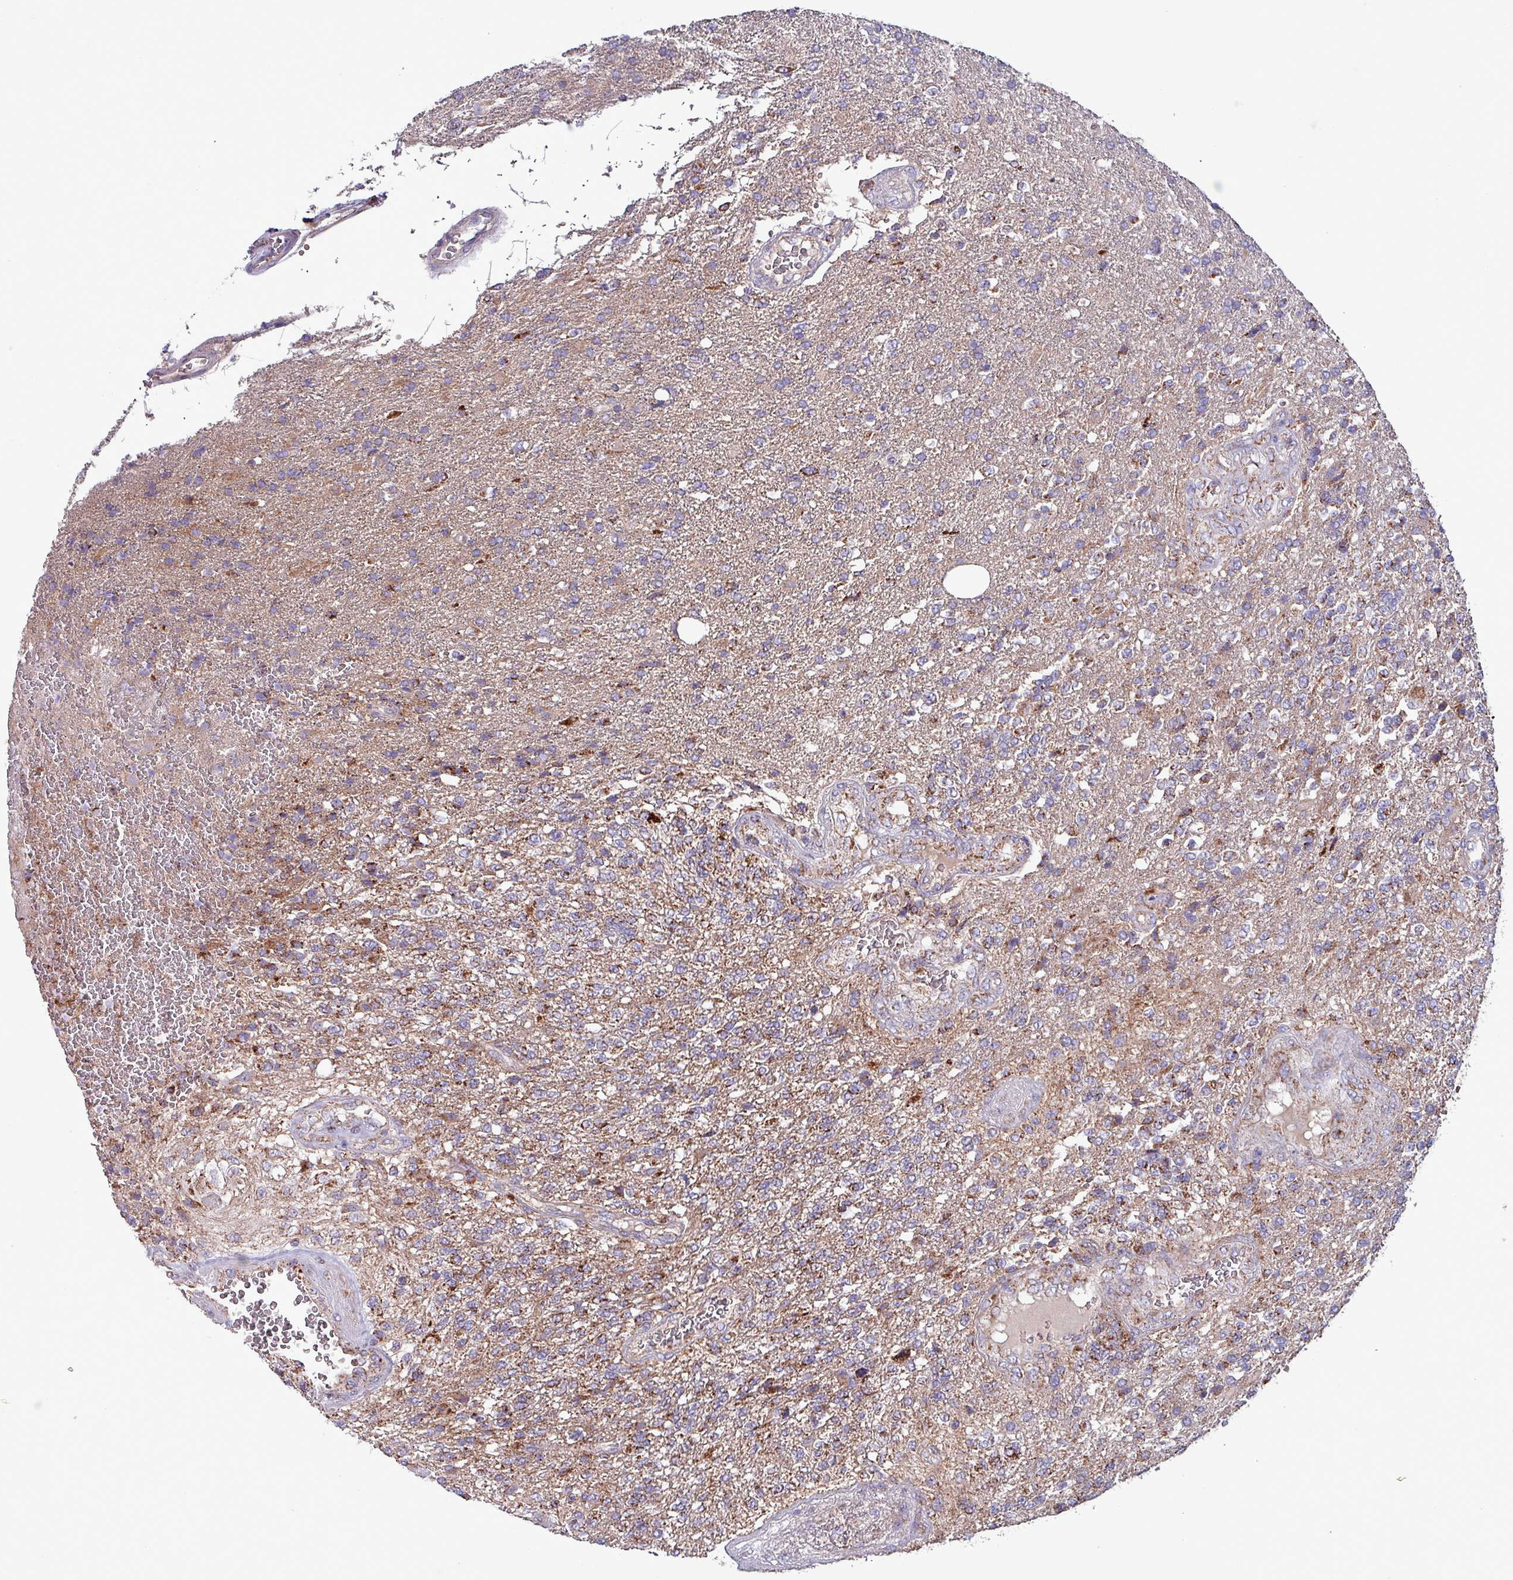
{"staining": {"intensity": "moderate", "quantity": "<25%", "location": "cytoplasmic/membranous"}, "tissue": "glioma", "cell_type": "Tumor cells", "image_type": "cancer", "snomed": [{"axis": "morphology", "description": "Glioma, malignant, High grade"}, {"axis": "topography", "description": "Brain"}], "caption": "Human malignant high-grade glioma stained for a protein (brown) reveals moderate cytoplasmic/membranous positive expression in about <25% of tumor cells.", "gene": "ZNF322", "patient": {"sex": "male", "age": 56}}